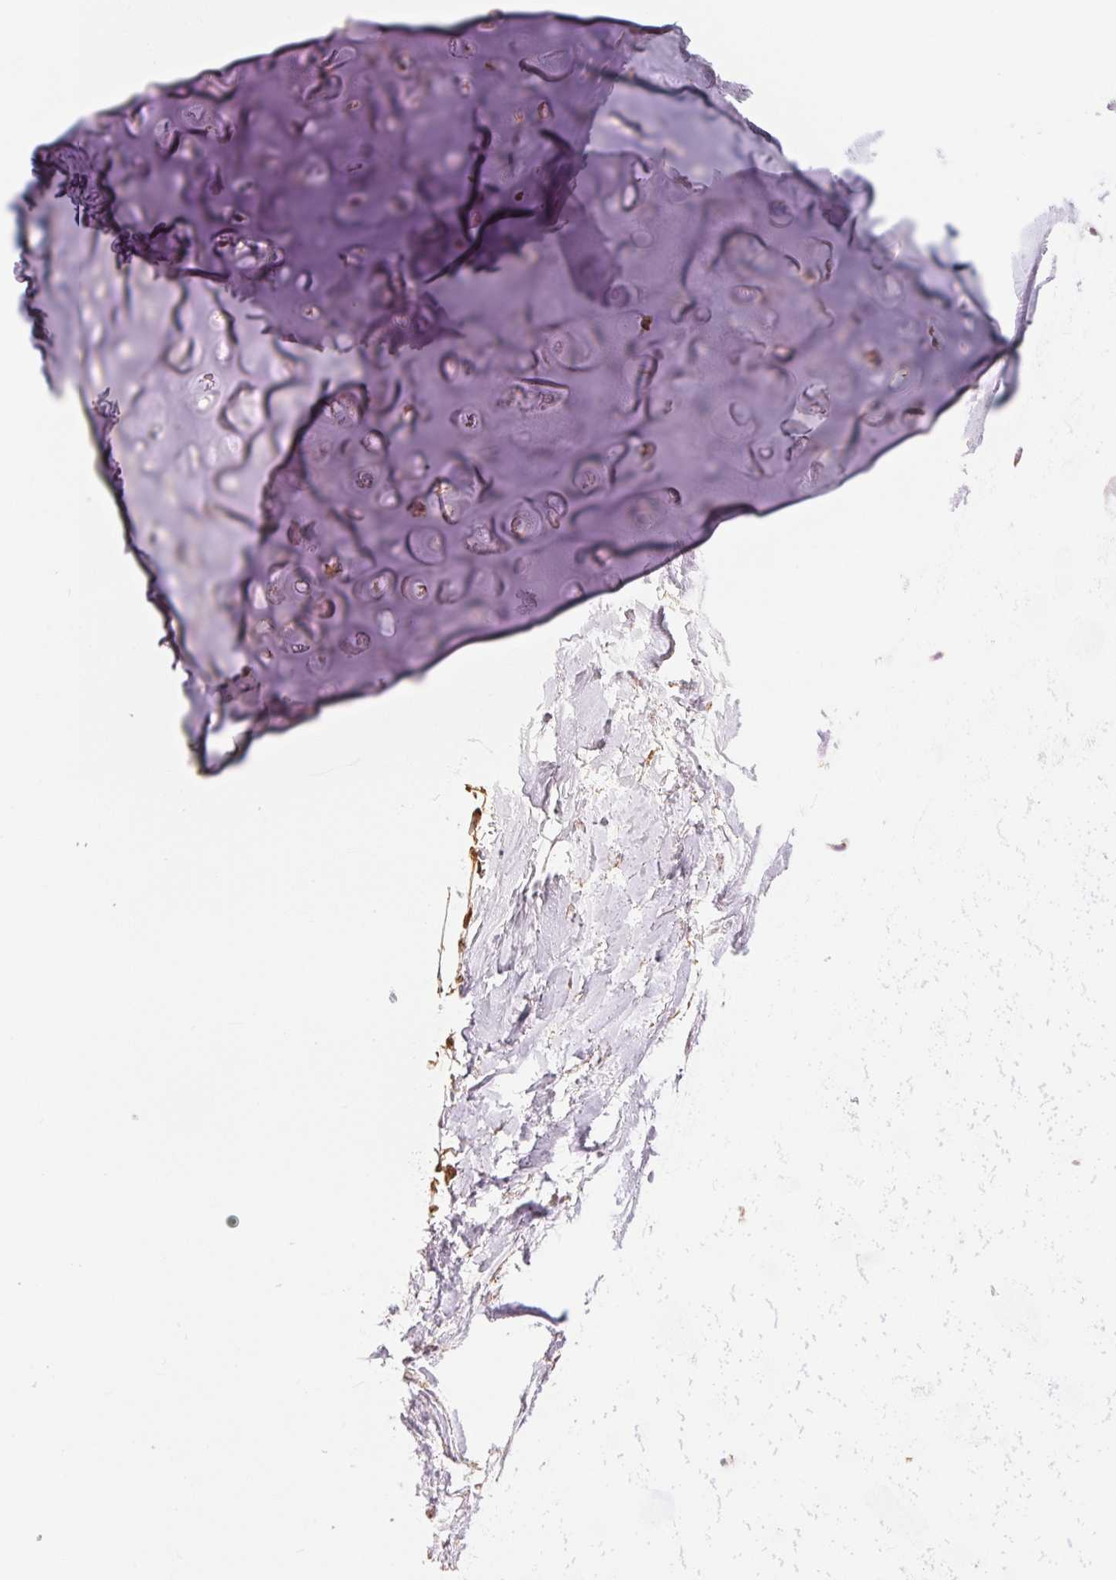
{"staining": {"intensity": "weak", "quantity": ">75%", "location": "cytoplasmic/membranous"}, "tissue": "adipose tissue", "cell_type": "Adipocytes", "image_type": "normal", "snomed": [{"axis": "morphology", "description": "Normal tissue, NOS"}, {"axis": "topography", "description": "Cartilage tissue"}, {"axis": "topography", "description": "Bronchus"}], "caption": "The micrograph reveals staining of benign adipose tissue, revealing weak cytoplasmic/membranous protein positivity (brown color) within adipocytes. (DAB = brown stain, brightfield microscopy at high magnification).", "gene": "DGUOK", "patient": {"sex": "female", "age": 79}}